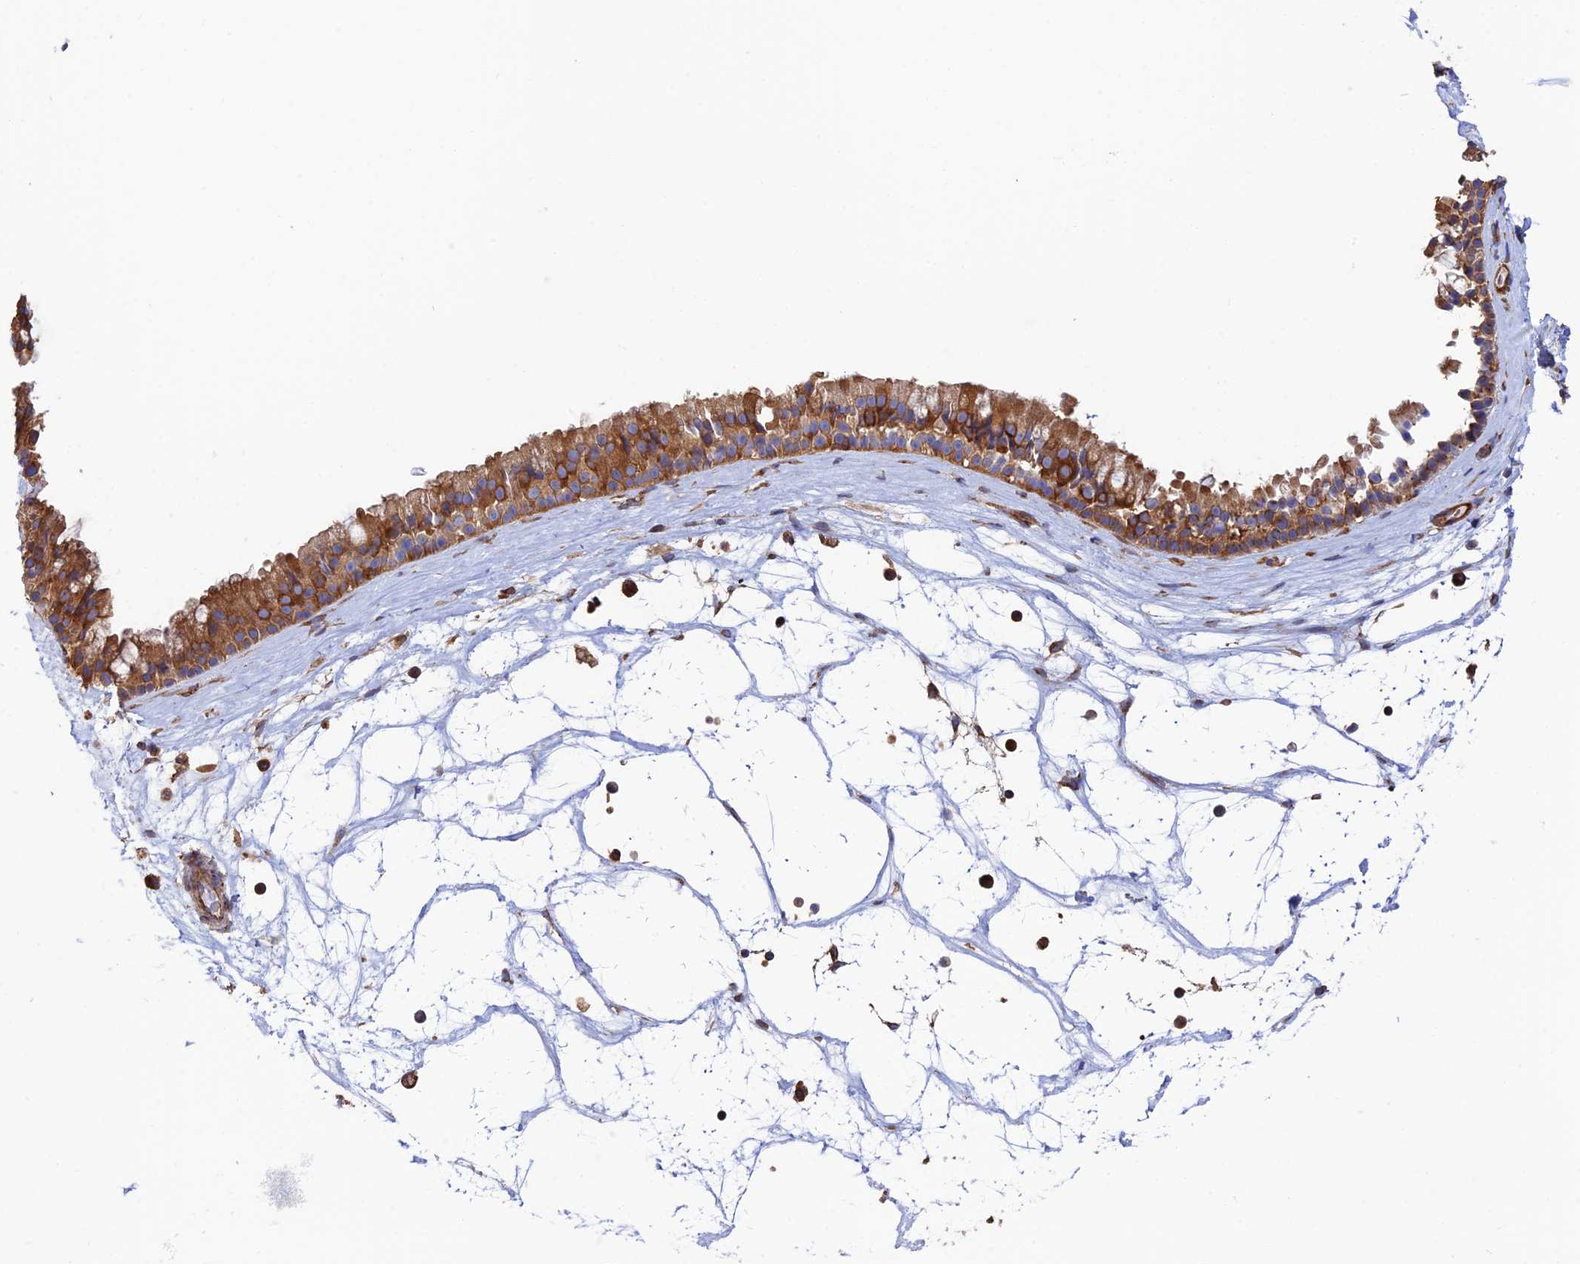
{"staining": {"intensity": "moderate", "quantity": ">75%", "location": "cytoplasmic/membranous"}, "tissue": "nasopharynx", "cell_type": "Respiratory epithelial cells", "image_type": "normal", "snomed": [{"axis": "morphology", "description": "Normal tissue, NOS"}, {"axis": "topography", "description": "Nasopharynx"}], "caption": "The histopathology image displays staining of unremarkable nasopharynx, revealing moderate cytoplasmic/membranous protein staining (brown color) within respiratory epithelial cells.", "gene": "DCTN2", "patient": {"sex": "male", "age": 64}}